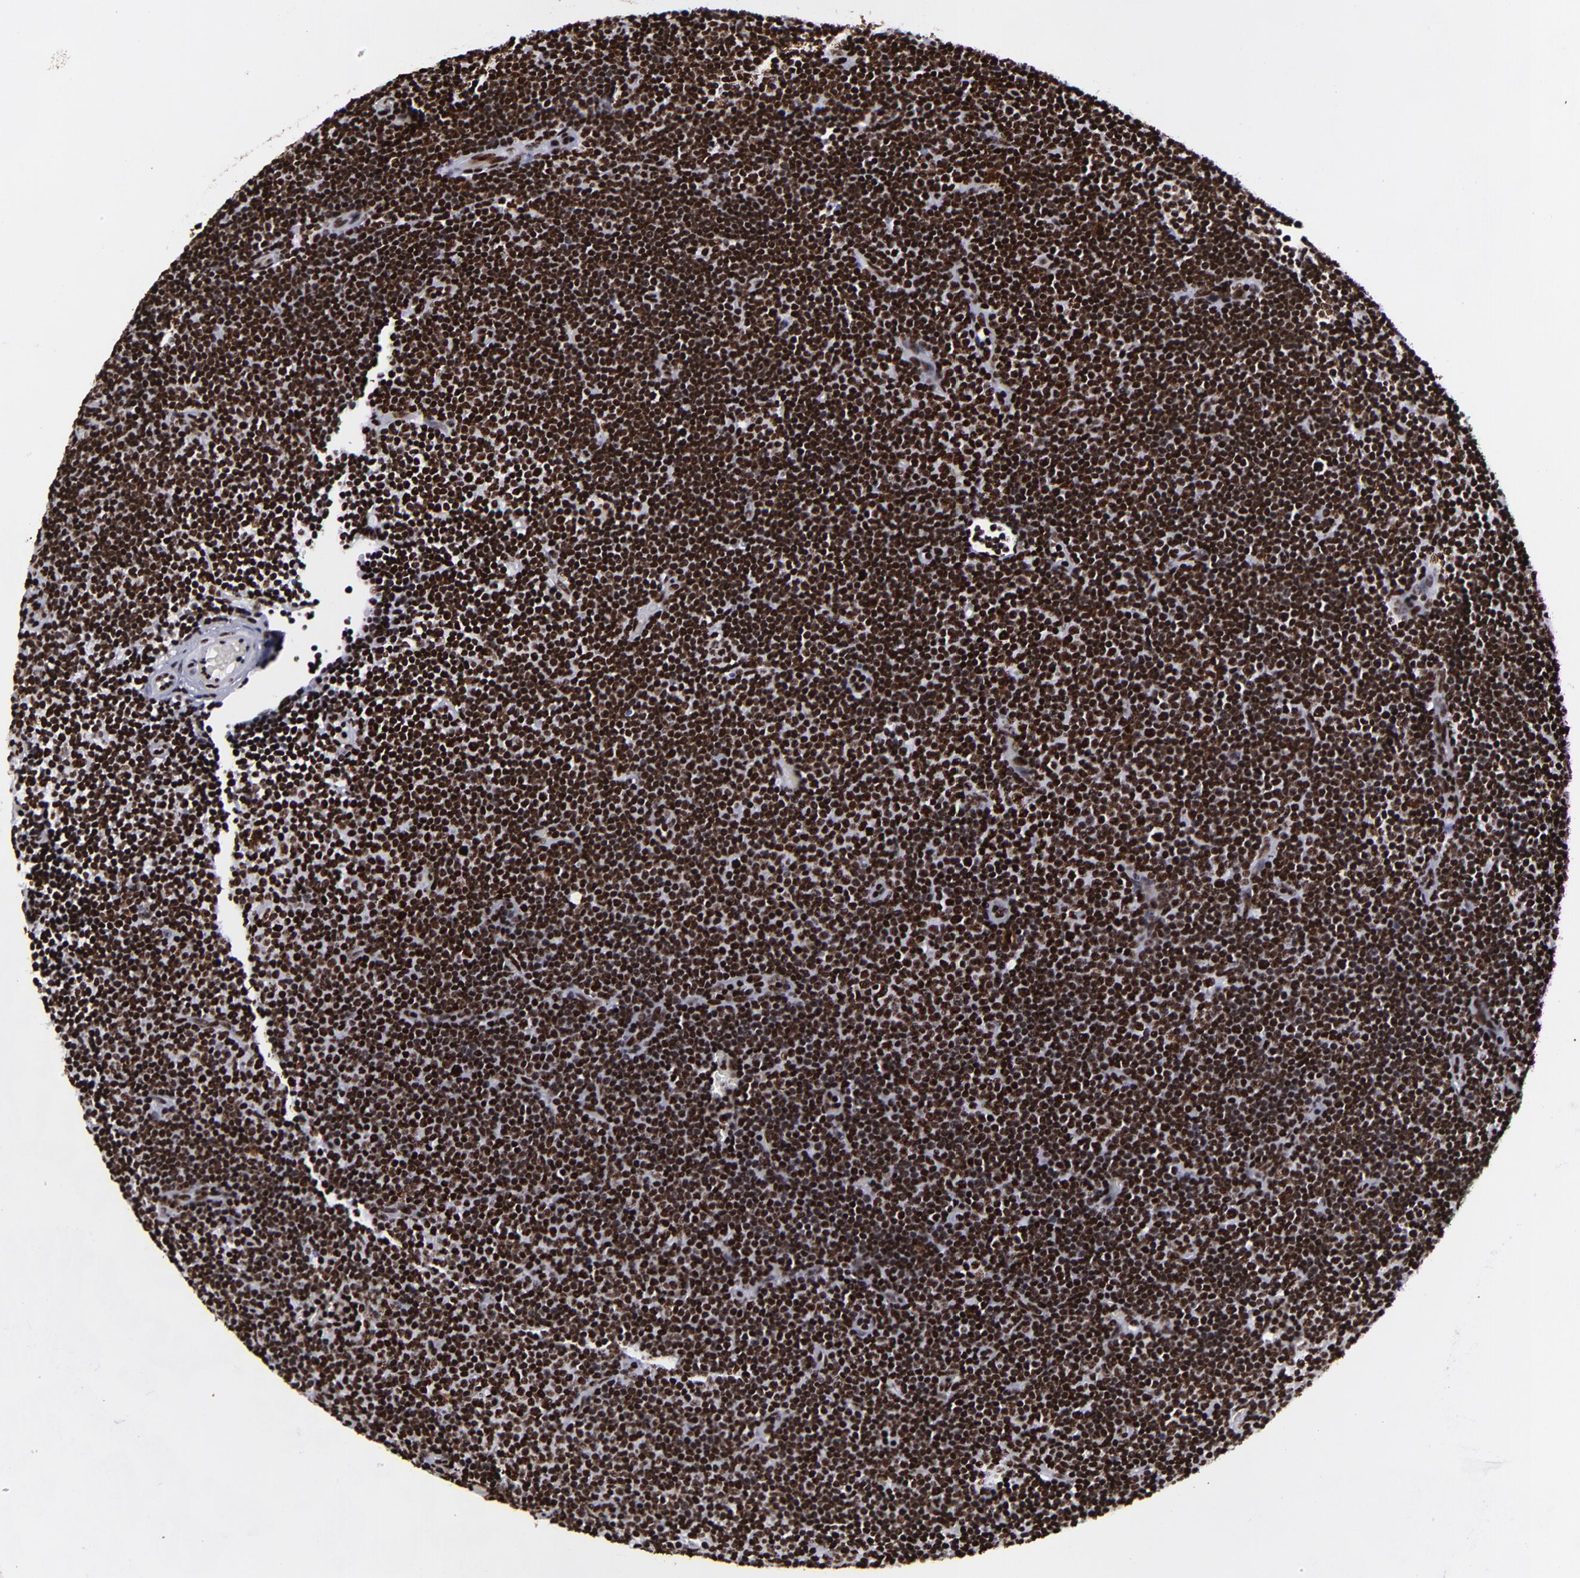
{"staining": {"intensity": "strong", "quantity": ">75%", "location": "nuclear"}, "tissue": "lymphoma", "cell_type": "Tumor cells", "image_type": "cancer", "snomed": [{"axis": "morphology", "description": "Malignant lymphoma, non-Hodgkin's type, Low grade"}, {"axis": "topography", "description": "Lymph node"}], "caption": "Human malignant lymphoma, non-Hodgkin's type (low-grade) stained with a brown dye displays strong nuclear positive staining in approximately >75% of tumor cells.", "gene": "SAFB", "patient": {"sex": "male", "age": 57}}